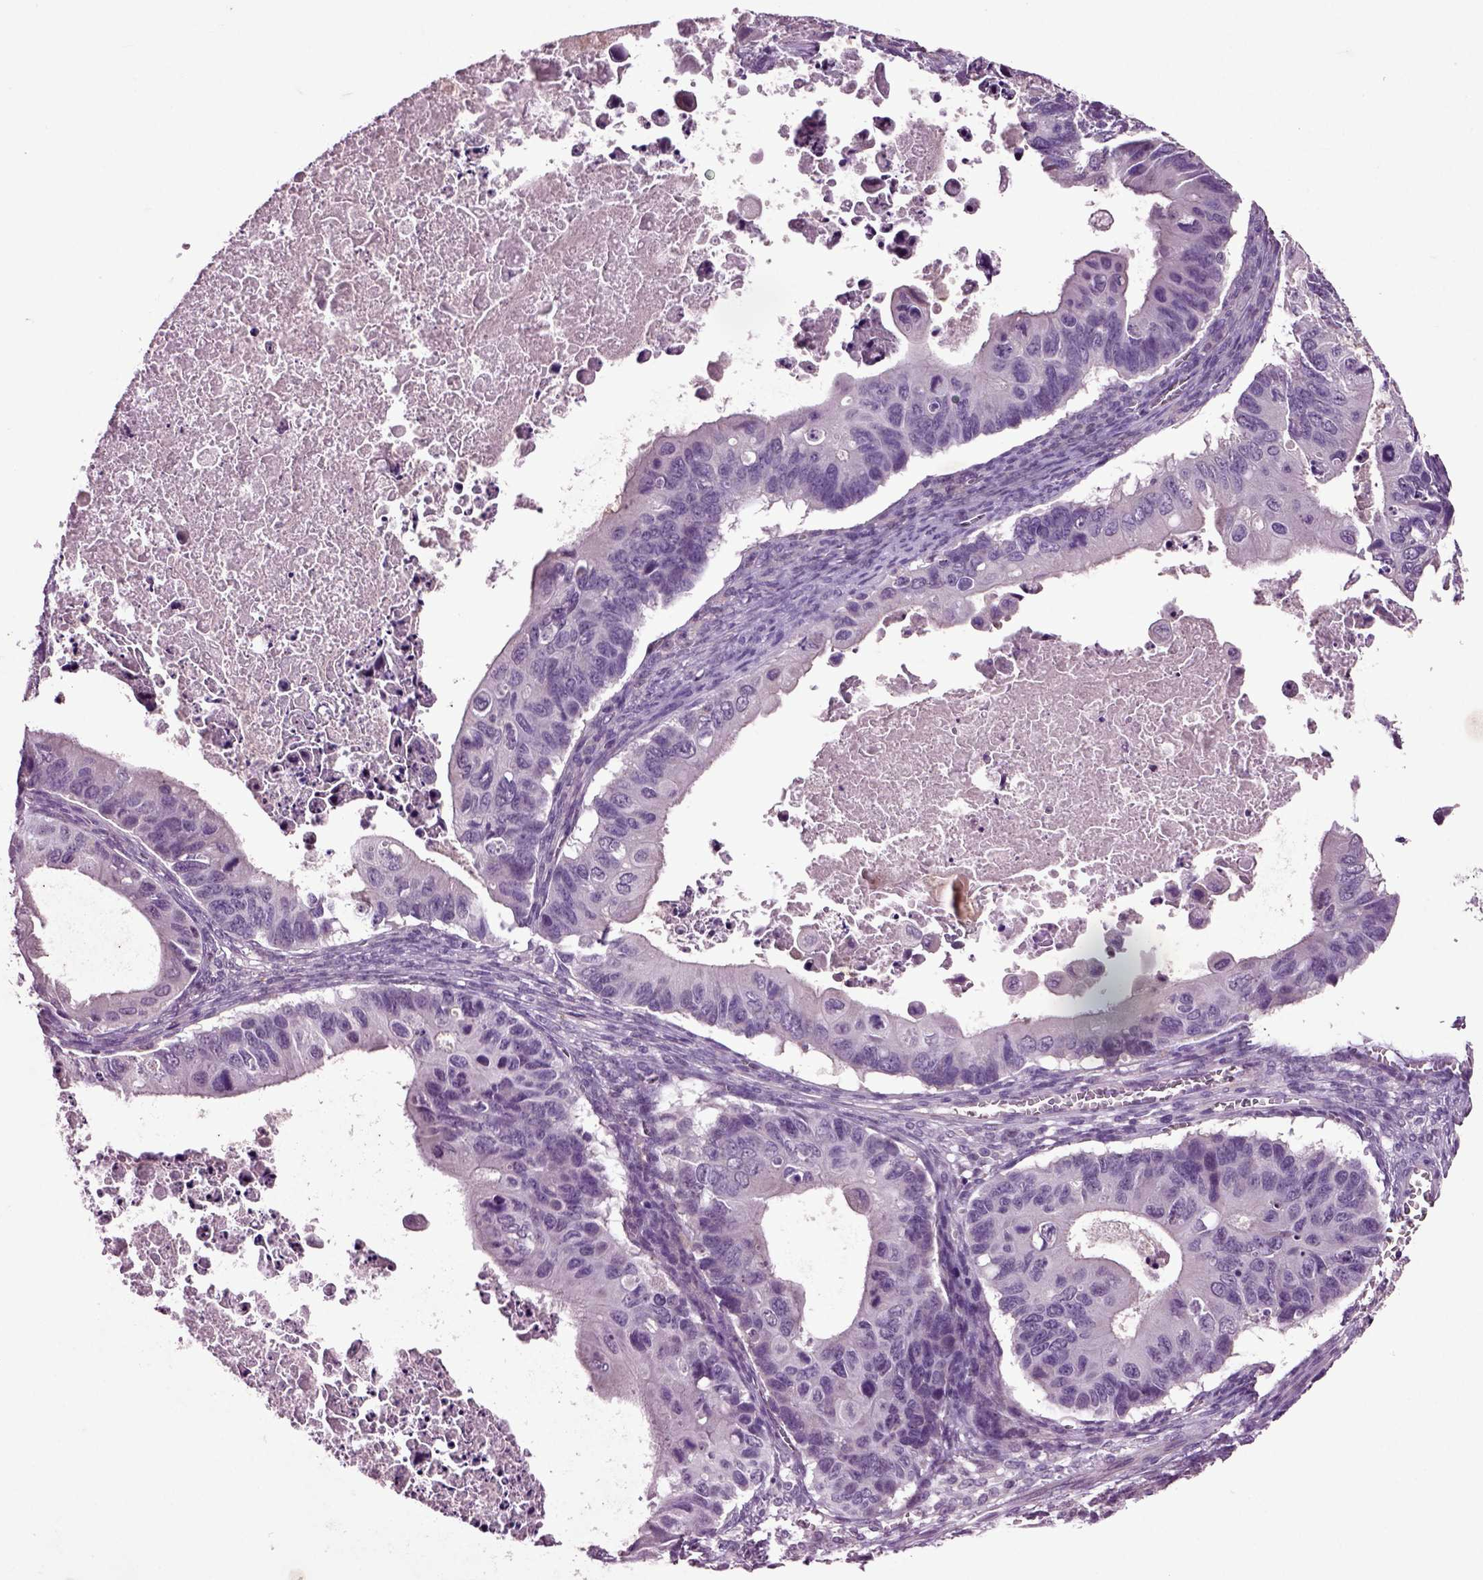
{"staining": {"intensity": "negative", "quantity": "none", "location": "none"}, "tissue": "ovarian cancer", "cell_type": "Tumor cells", "image_type": "cancer", "snomed": [{"axis": "morphology", "description": "Cystadenocarcinoma, mucinous, NOS"}, {"axis": "topography", "description": "Ovary"}], "caption": "High power microscopy image of an immunohistochemistry (IHC) image of ovarian cancer, revealing no significant positivity in tumor cells.", "gene": "CRHR1", "patient": {"sex": "female", "age": 64}}